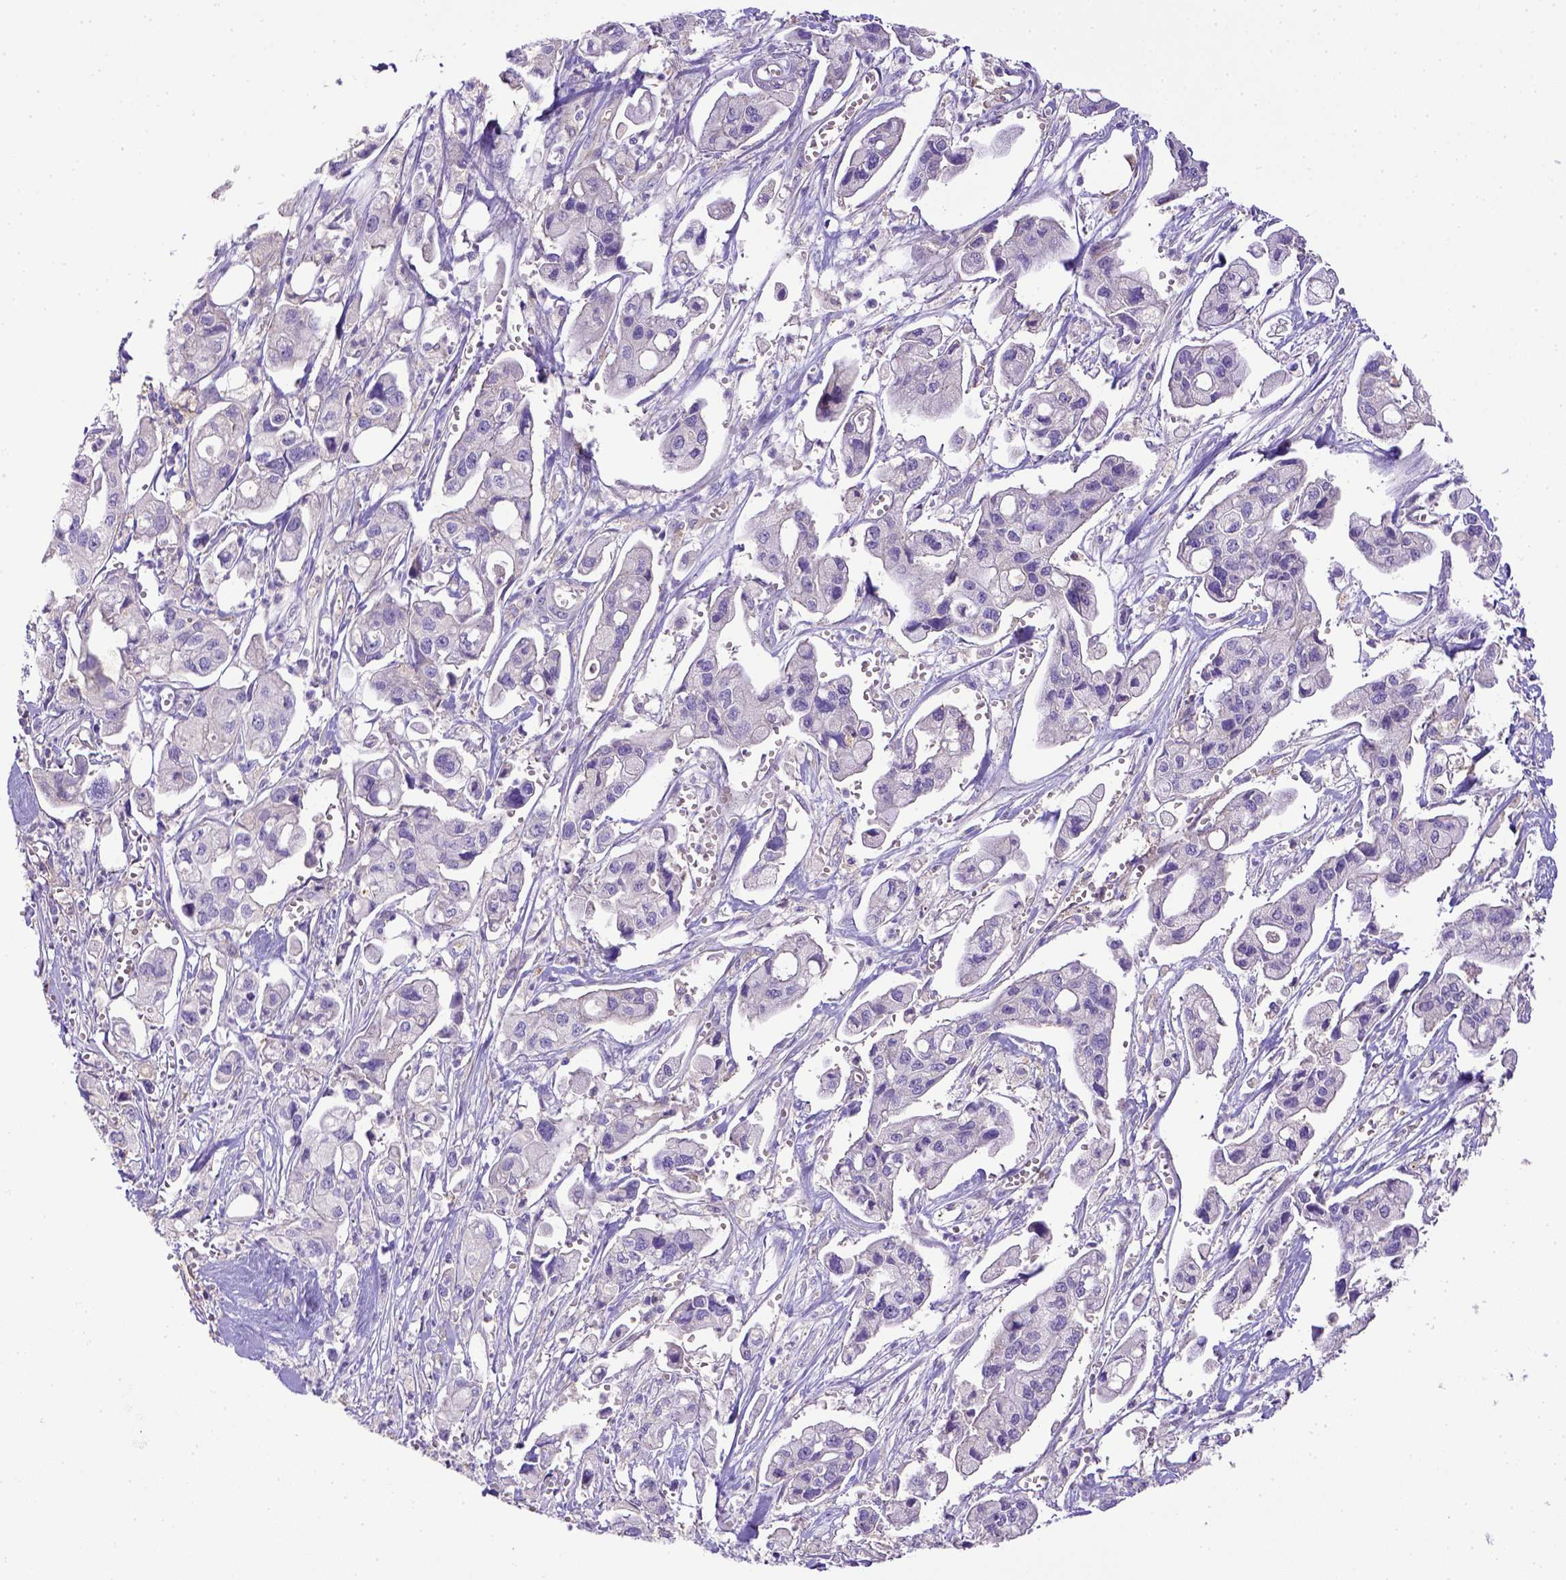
{"staining": {"intensity": "negative", "quantity": "none", "location": "none"}, "tissue": "pancreatic cancer", "cell_type": "Tumor cells", "image_type": "cancer", "snomed": [{"axis": "morphology", "description": "Adenocarcinoma, NOS"}, {"axis": "topography", "description": "Pancreas"}], "caption": "Tumor cells show no significant protein staining in pancreatic cancer (adenocarcinoma).", "gene": "CD40", "patient": {"sex": "male", "age": 70}}